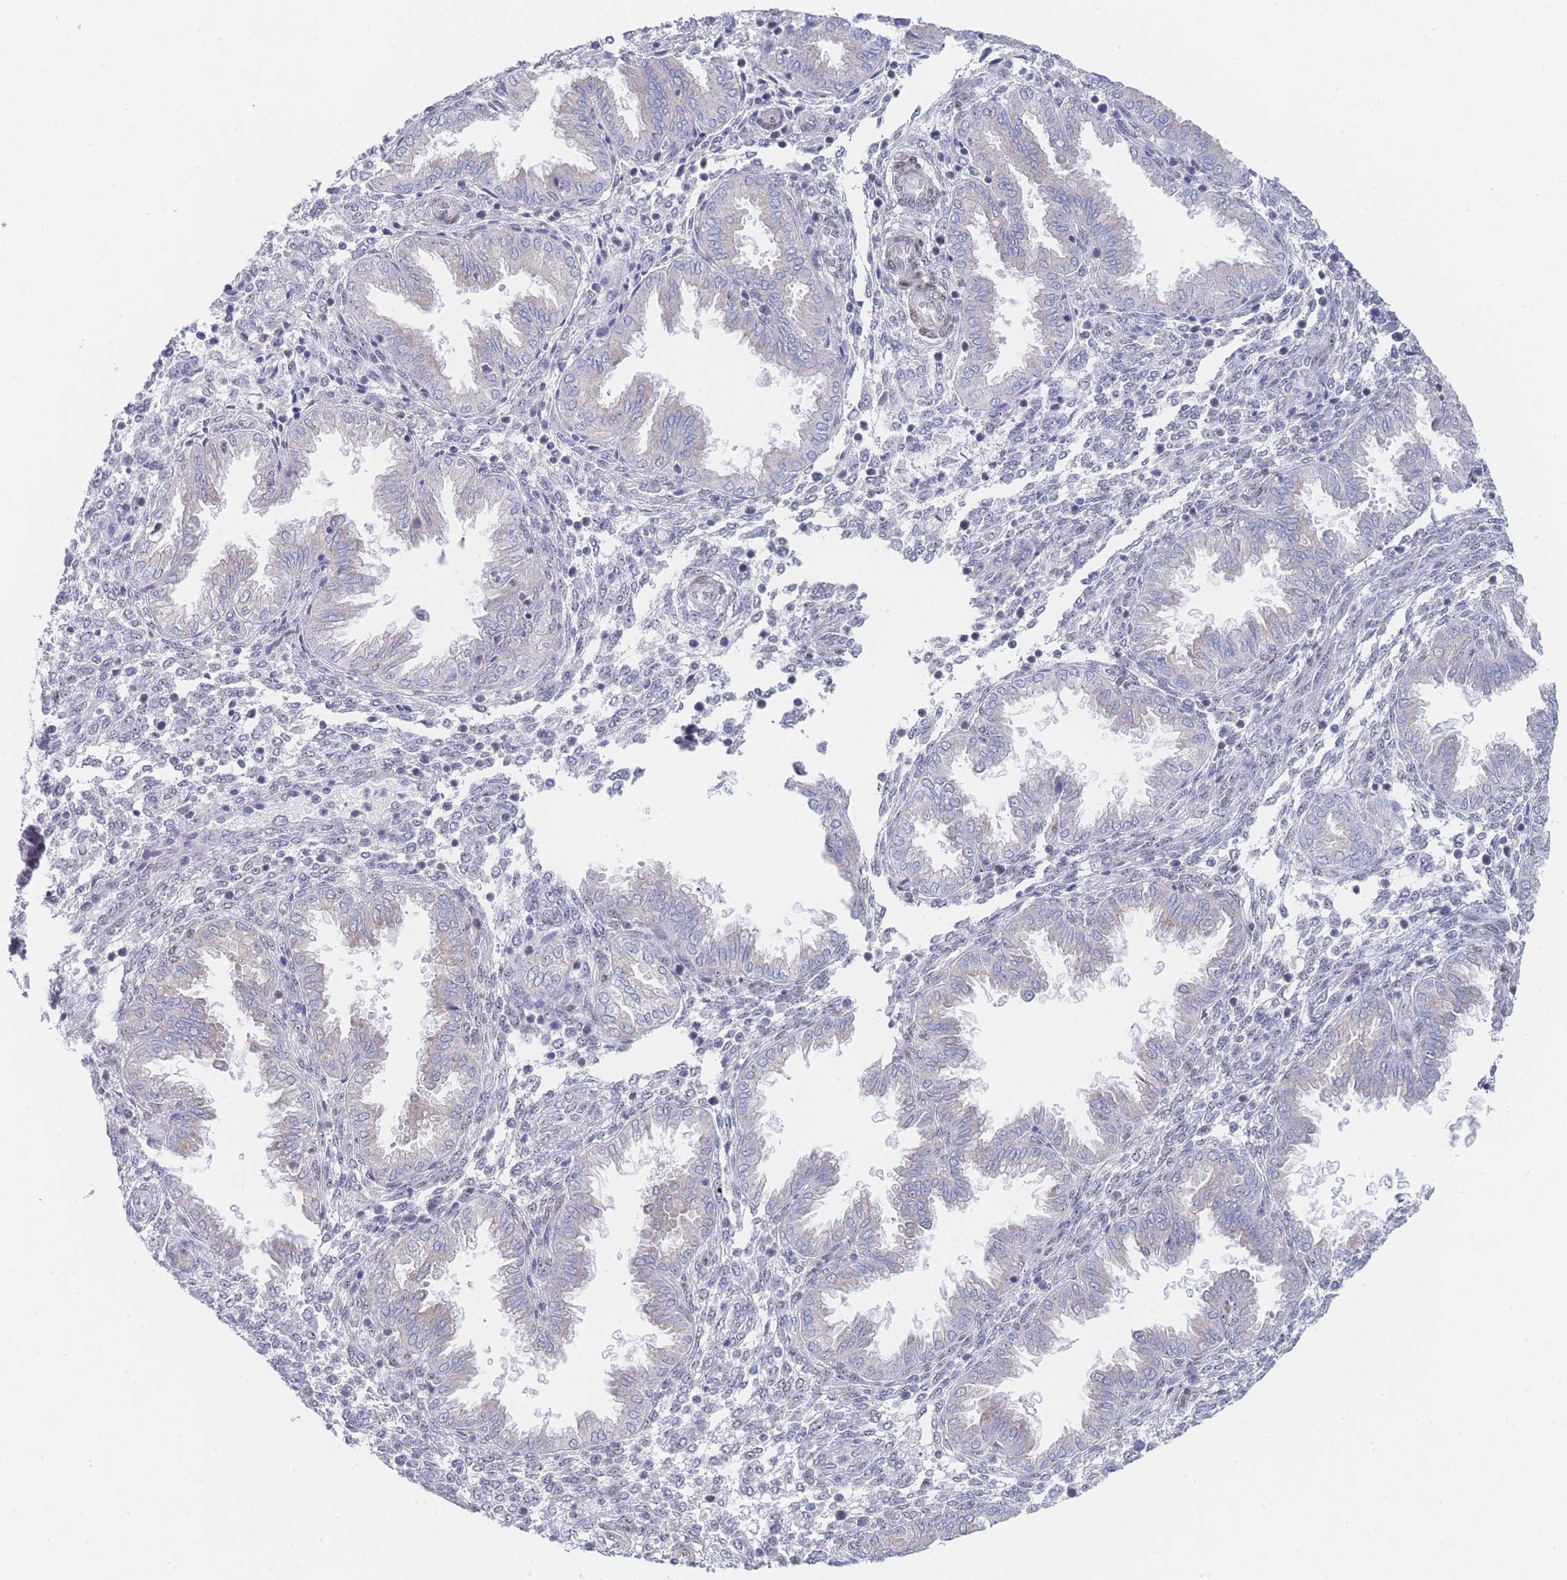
{"staining": {"intensity": "negative", "quantity": "none", "location": "none"}, "tissue": "endometrium", "cell_type": "Cells in endometrial stroma", "image_type": "normal", "snomed": [{"axis": "morphology", "description": "Normal tissue, NOS"}, {"axis": "topography", "description": "Endometrium"}], "caption": "A micrograph of endometrium stained for a protein displays no brown staining in cells in endometrial stroma. The staining is performed using DAB brown chromogen with nuclei counter-stained in using hematoxylin.", "gene": "ZNF142", "patient": {"sex": "female", "age": 33}}